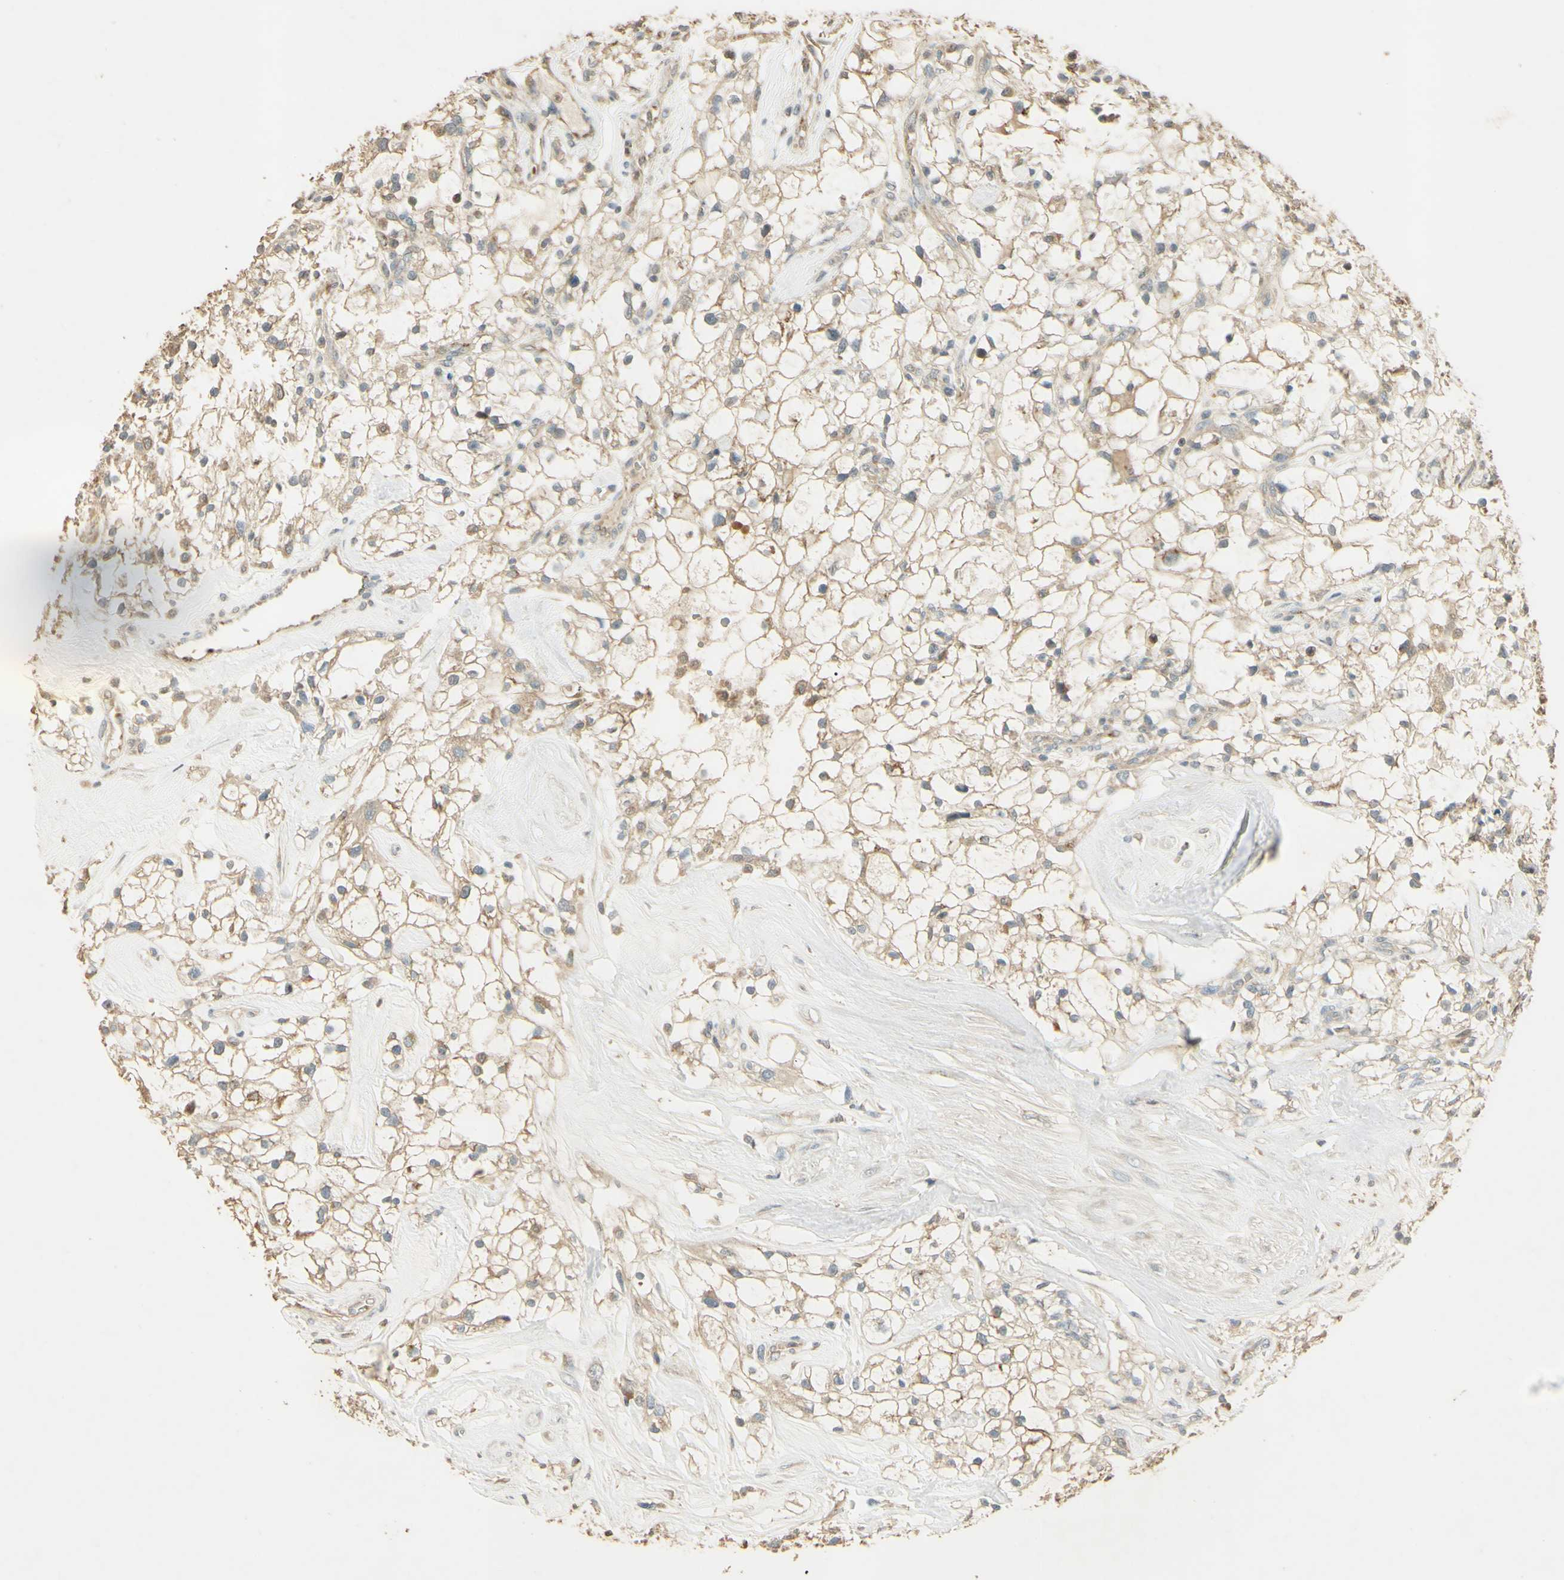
{"staining": {"intensity": "moderate", "quantity": "25%-75%", "location": "cytoplasmic/membranous"}, "tissue": "renal cancer", "cell_type": "Tumor cells", "image_type": "cancer", "snomed": [{"axis": "morphology", "description": "Adenocarcinoma, NOS"}, {"axis": "topography", "description": "Kidney"}], "caption": "High-magnification brightfield microscopy of adenocarcinoma (renal) stained with DAB (brown) and counterstained with hematoxylin (blue). tumor cells exhibit moderate cytoplasmic/membranous positivity is present in approximately25%-75% of cells.", "gene": "UXS1", "patient": {"sex": "female", "age": 60}}